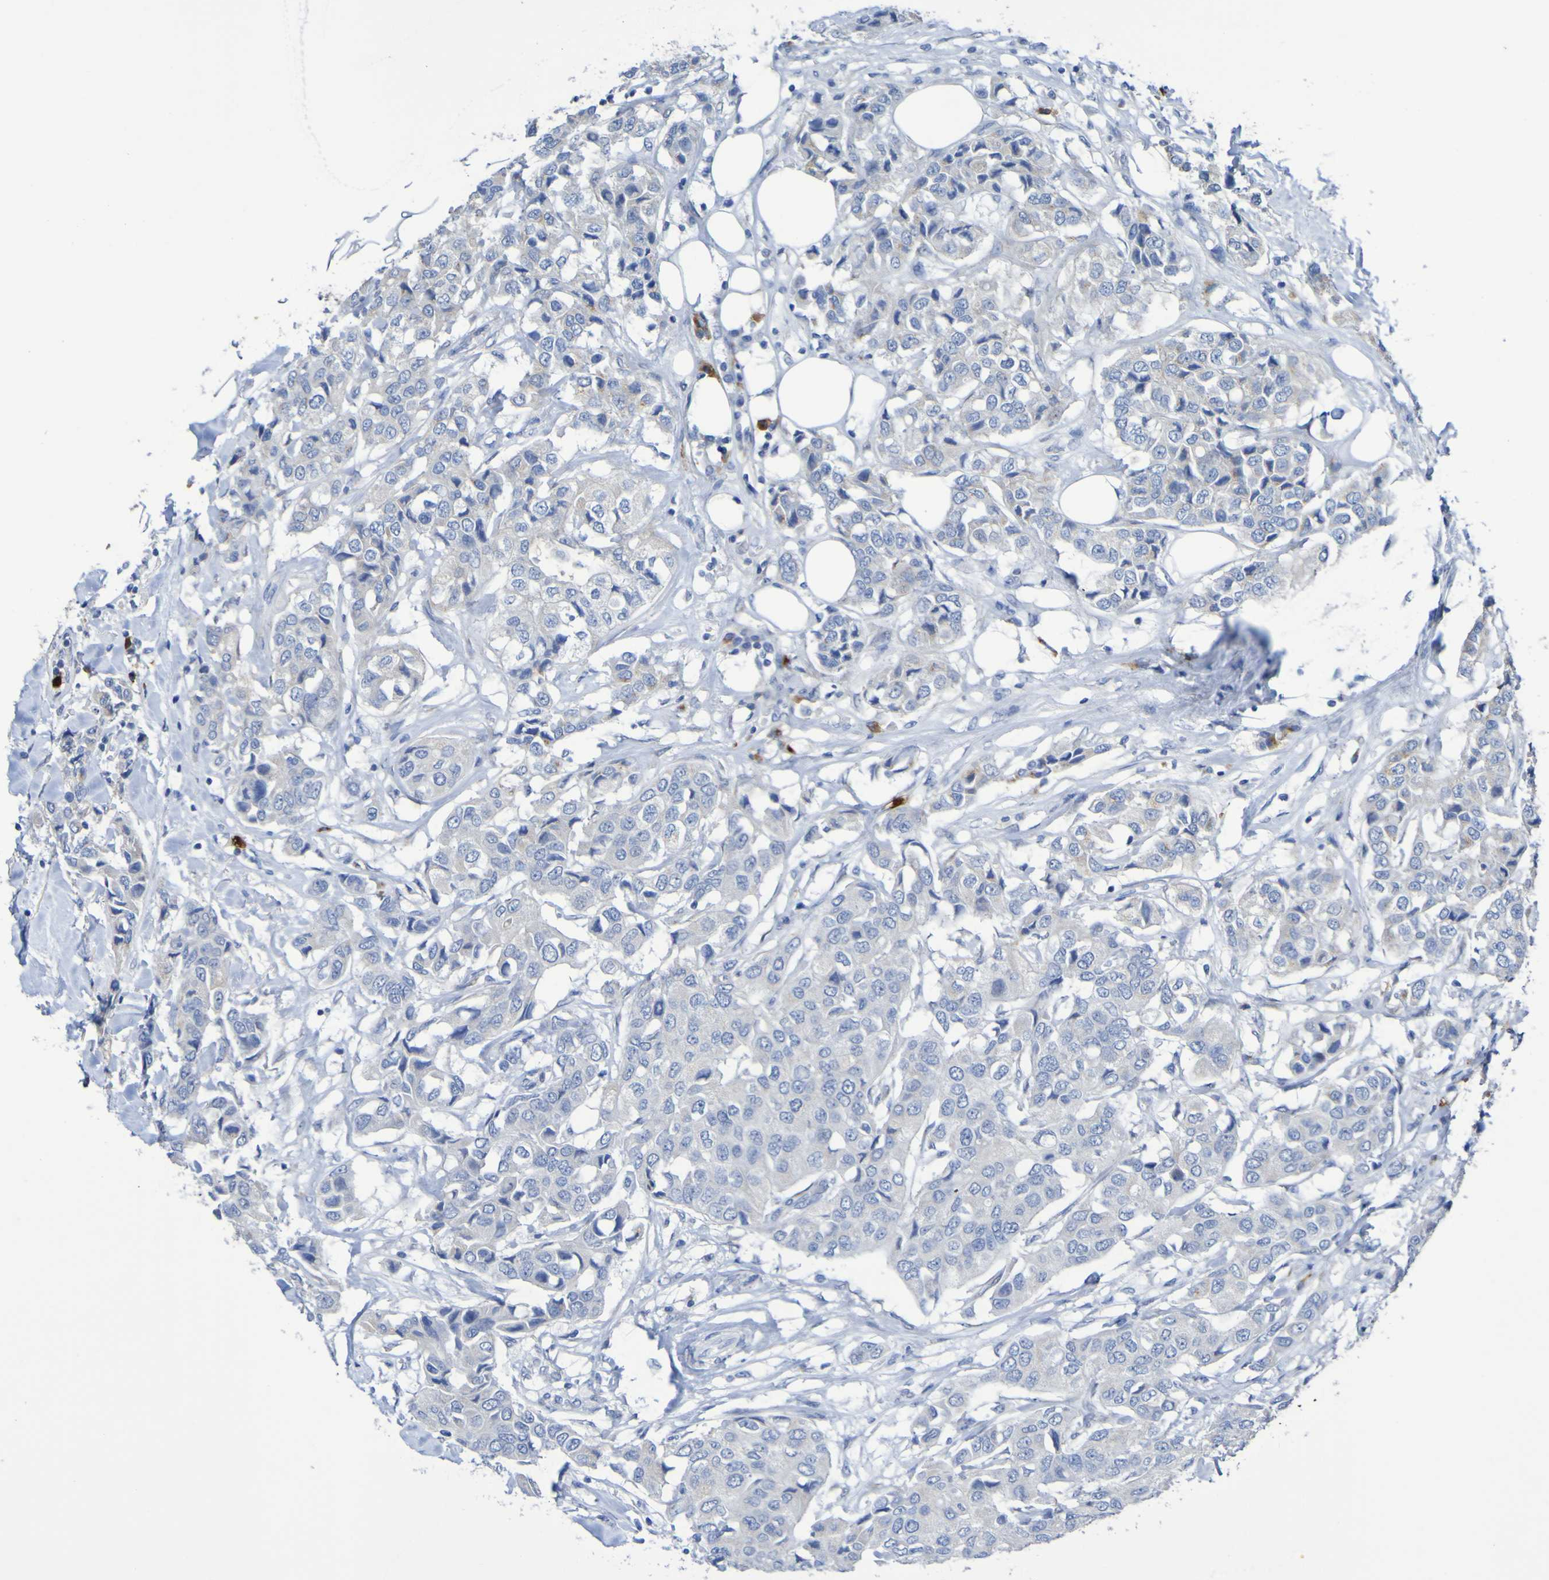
{"staining": {"intensity": "negative", "quantity": "none", "location": "none"}, "tissue": "breast cancer", "cell_type": "Tumor cells", "image_type": "cancer", "snomed": [{"axis": "morphology", "description": "Duct carcinoma"}, {"axis": "topography", "description": "Breast"}], "caption": "DAB (3,3'-diaminobenzidine) immunohistochemical staining of human breast intraductal carcinoma shows no significant positivity in tumor cells.", "gene": "C11orf24", "patient": {"sex": "female", "age": 80}}